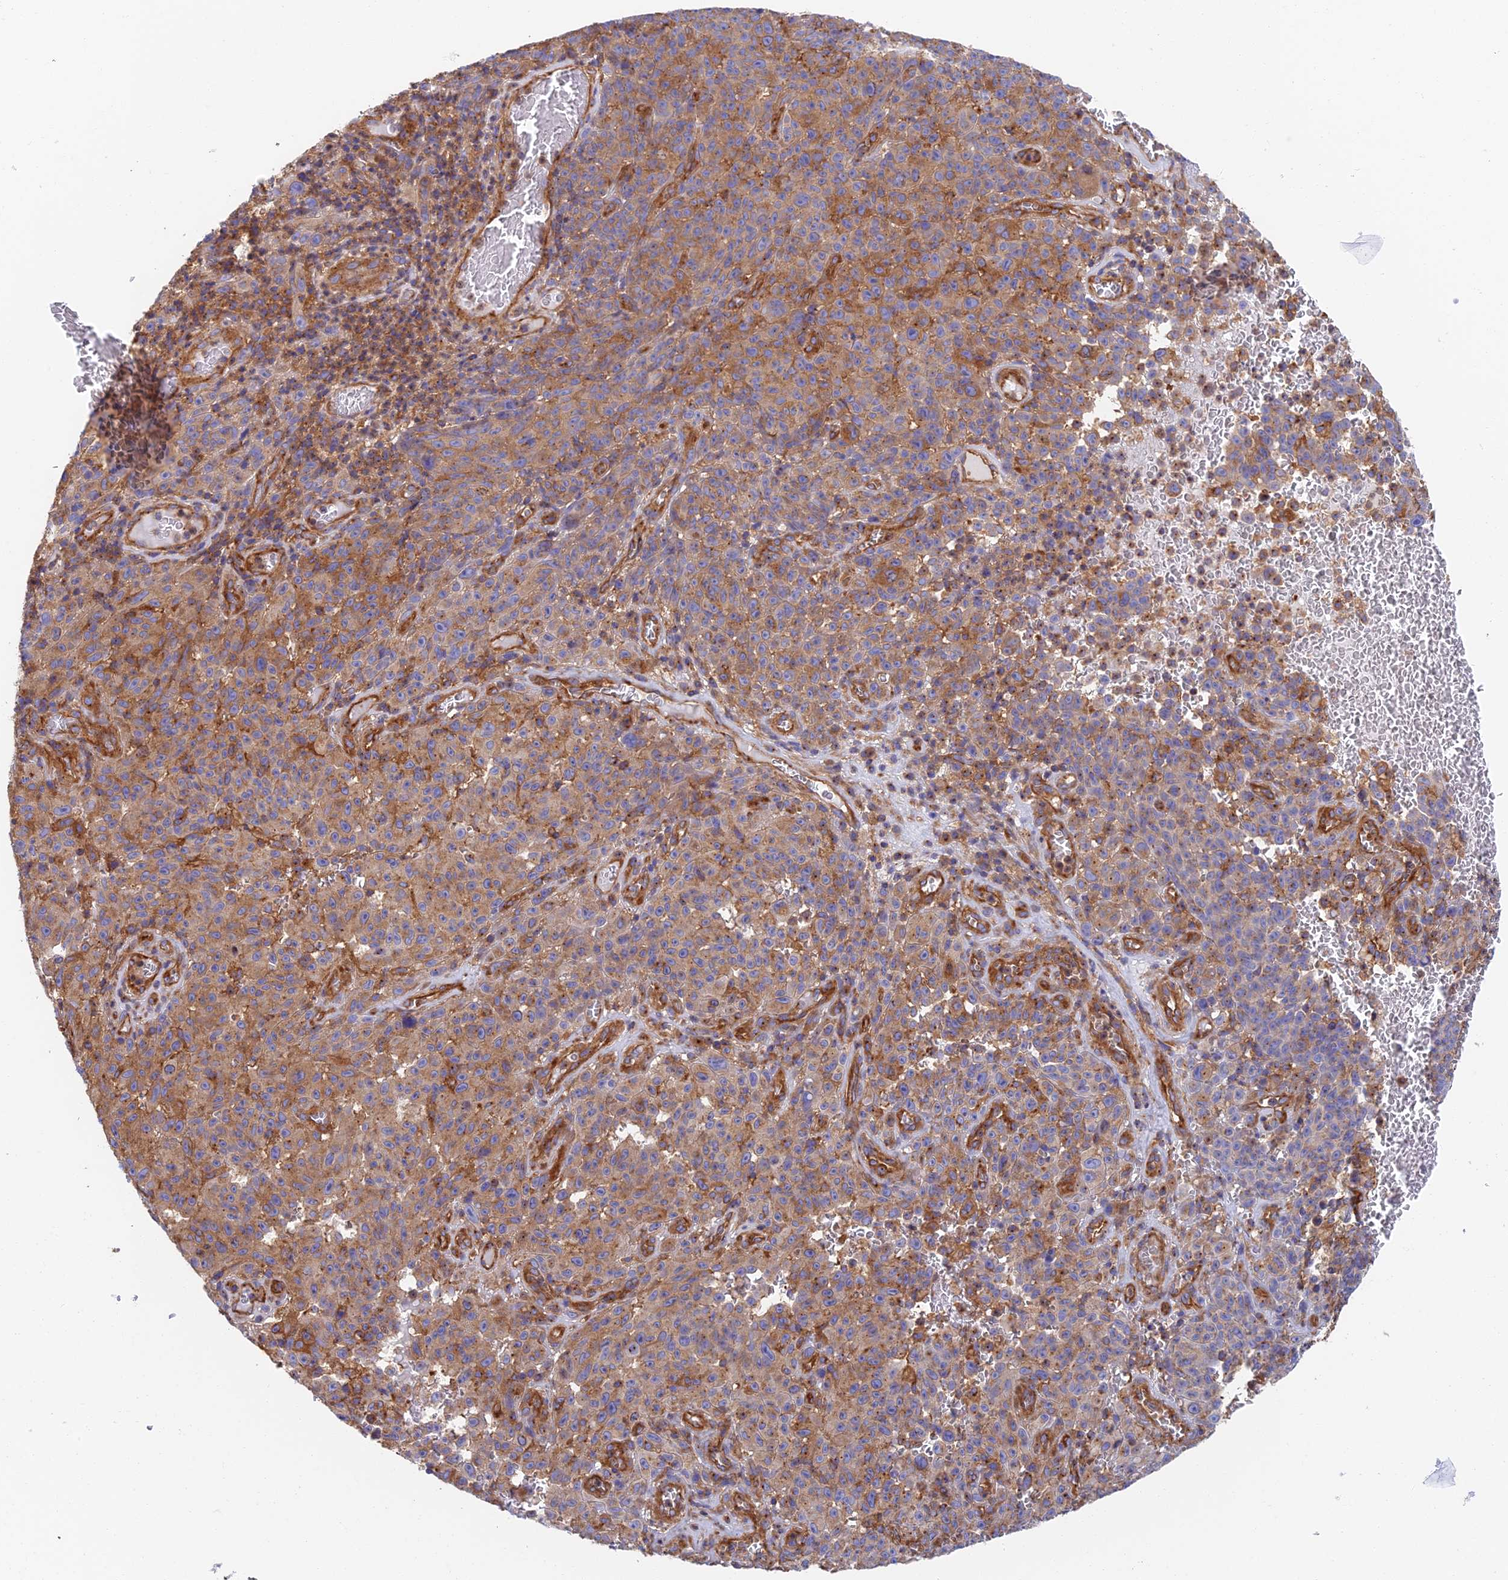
{"staining": {"intensity": "weak", "quantity": "25%-75%", "location": "cytoplasmic/membranous"}, "tissue": "melanoma", "cell_type": "Tumor cells", "image_type": "cancer", "snomed": [{"axis": "morphology", "description": "Malignant melanoma, NOS"}, {"axis": "topography", "description": "Skin"}], "caption": "IHC micrograph of neoplastic tissue: human melanoma stained using immunohistochemistry (IHC) reveals low levels of weak protein expression localized specifically in the cytoplasmic/membranous of tumor cells, appearing as a cytoplasmic/membranous brown color.", "gene": "DCTN2", "patient": {"sex": "female", "age": 82}}